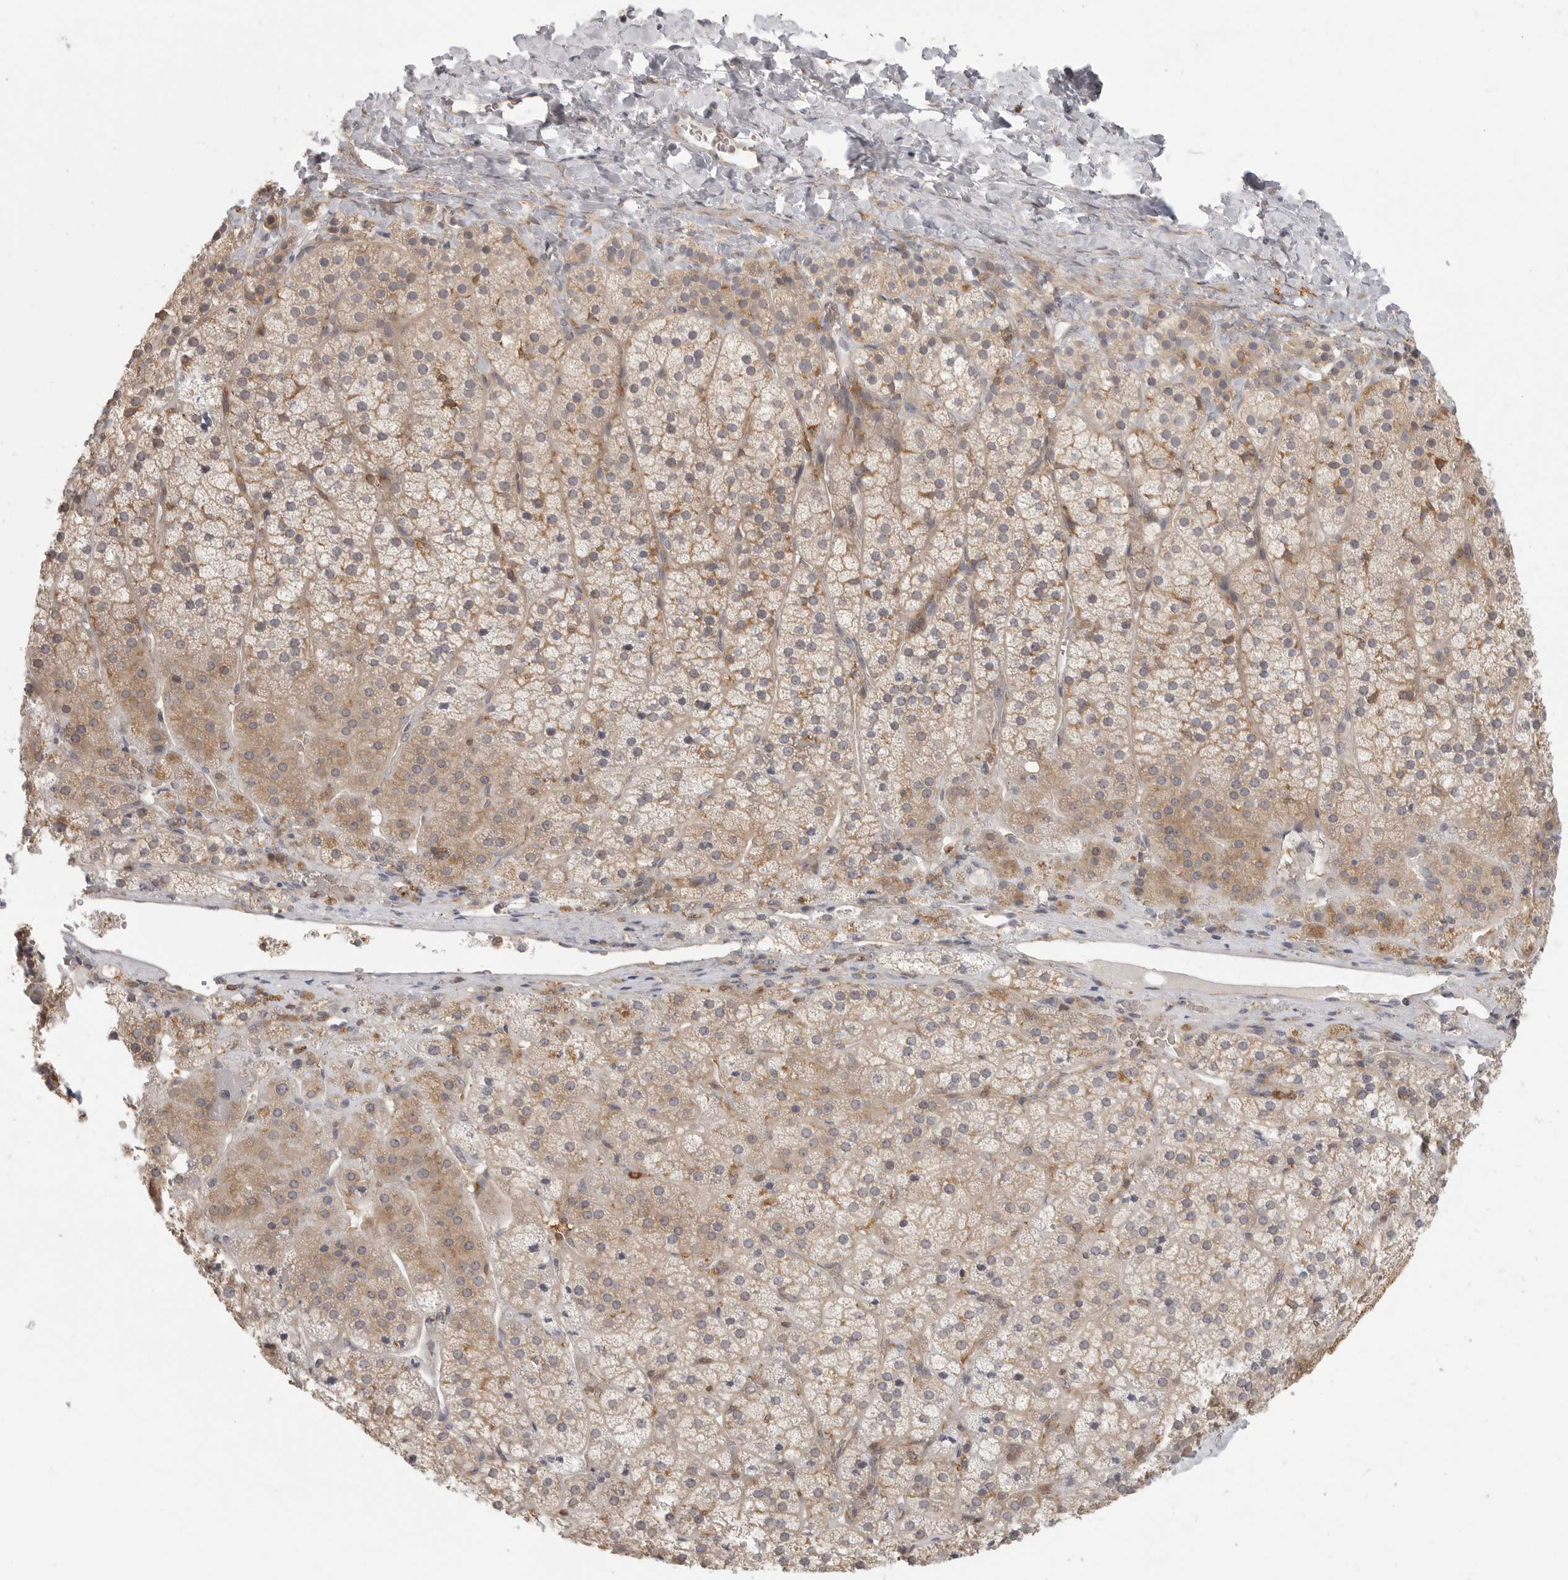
{"staining": {"intensity": "moderate", "quantity": ">75%", "location": "cytoplasmic/membranous"}, "tissue": "adrenal gland", "cell_type": "Glandular cells", "image_type": "normal", "snomed": [{"axis": "morphology", "description": "Normal tissue, NOS"}, {"axis": "topography", "description": "Adrenal gland"}], "caption": "Immunohistochemical staining of benign human adrenal gland exhibits >75% levels of moderate cytoplasmic/membranous protein positivity in about >75% of glandular cells. (IHC, brightfield microscopy, high magnification).", "gene": "DBNL", "patient": {"sex": "female", "age": 44}}